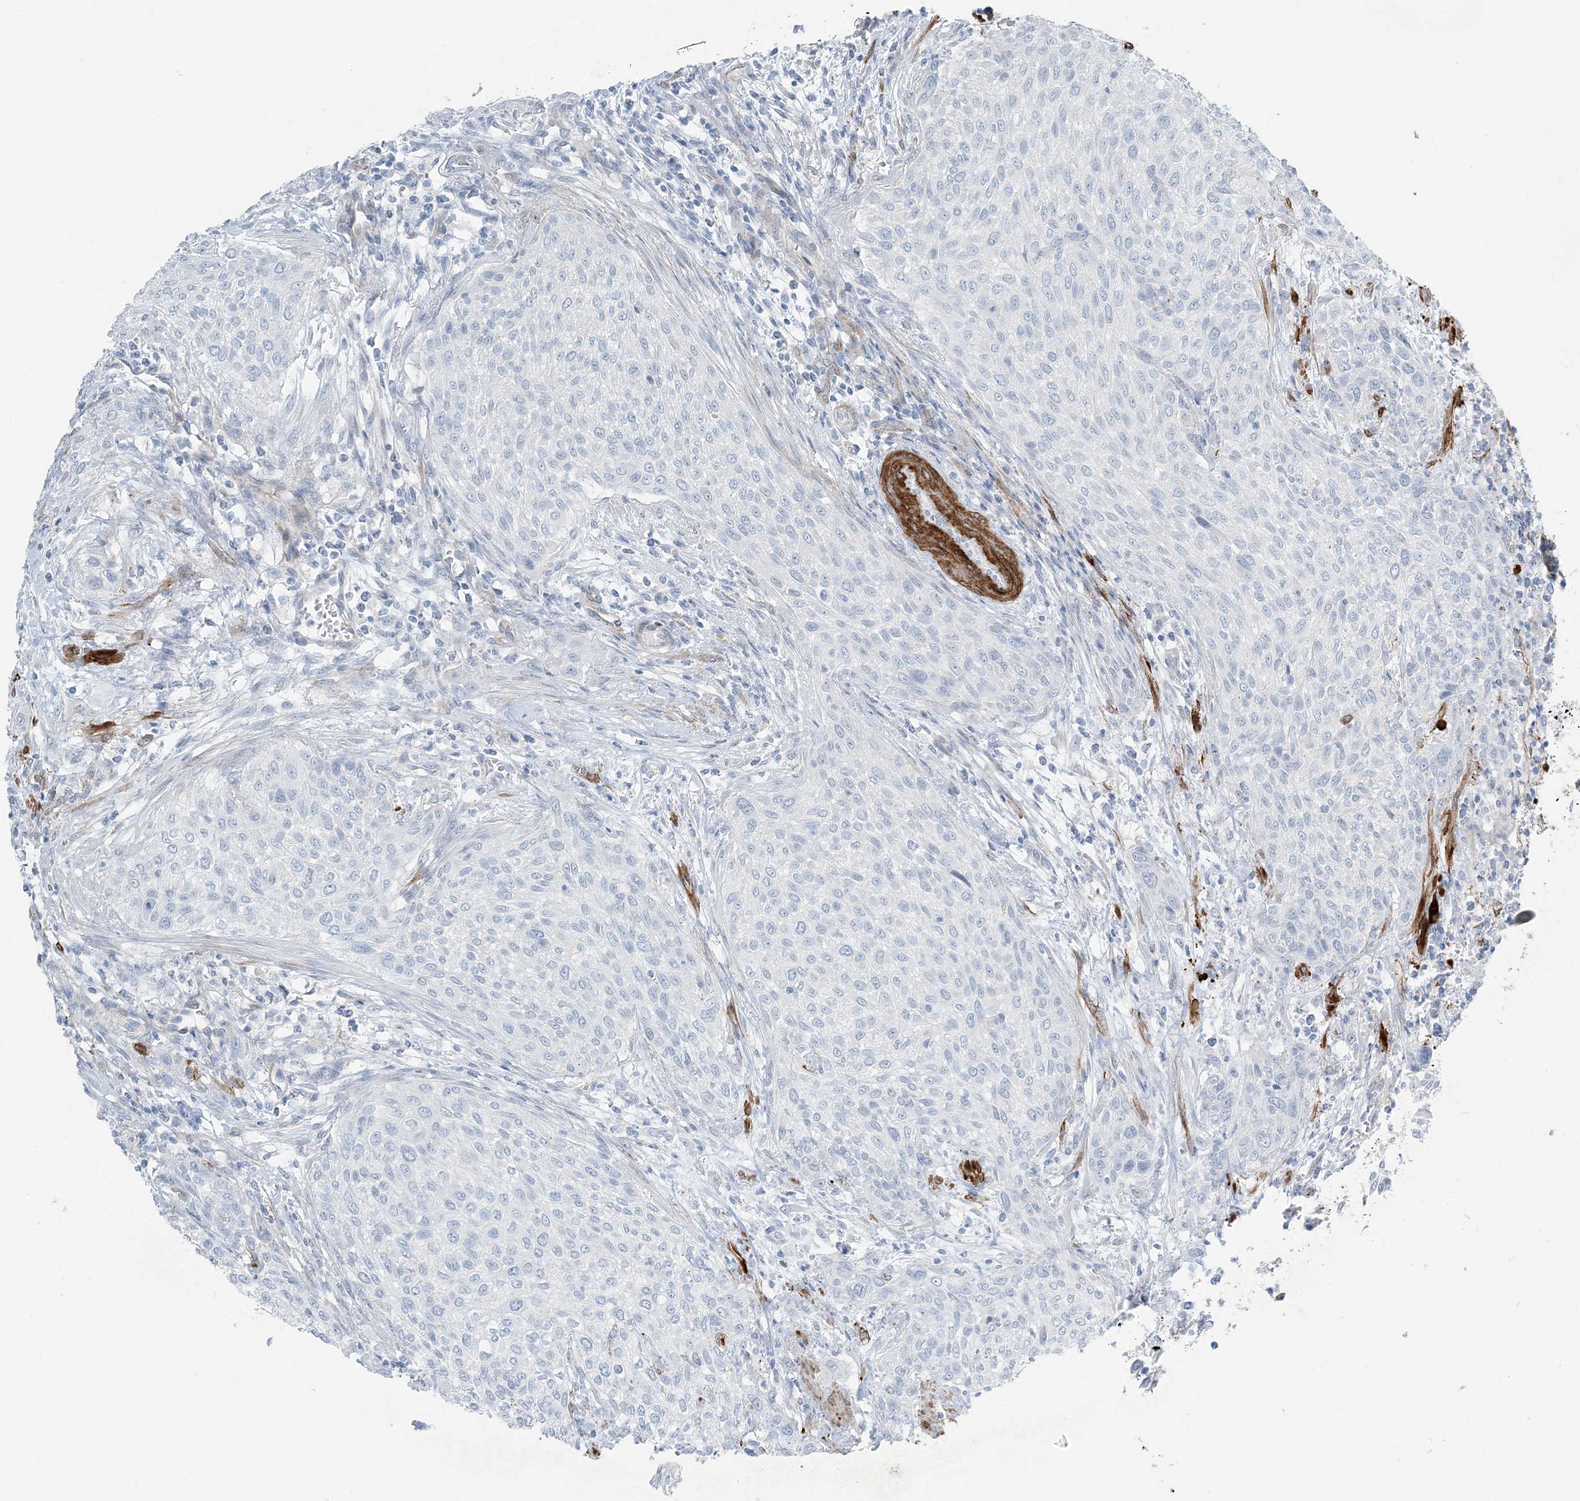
{"staining": {"intensity": "negative", "quantity": "none", "location": "none"}, "tissue": "urothelial cancer", "cell_type": "Tumor cells", "image_type": "cancer", "snomed": [{"axis": "morphology", "description": "Urothelial carcinoma, High grade"}, {"axis": "topography", "description": "Urinary bladder"}], "caption": "Micrograph shows no protein staining in tumor cells of high-grade urothelial carcinoma tissue. (DAB immunohistochemistry (IHC) with hematoxylin counter stain).", "gene": "PGM5", "patient": {"sex": "male", "age": 35}}